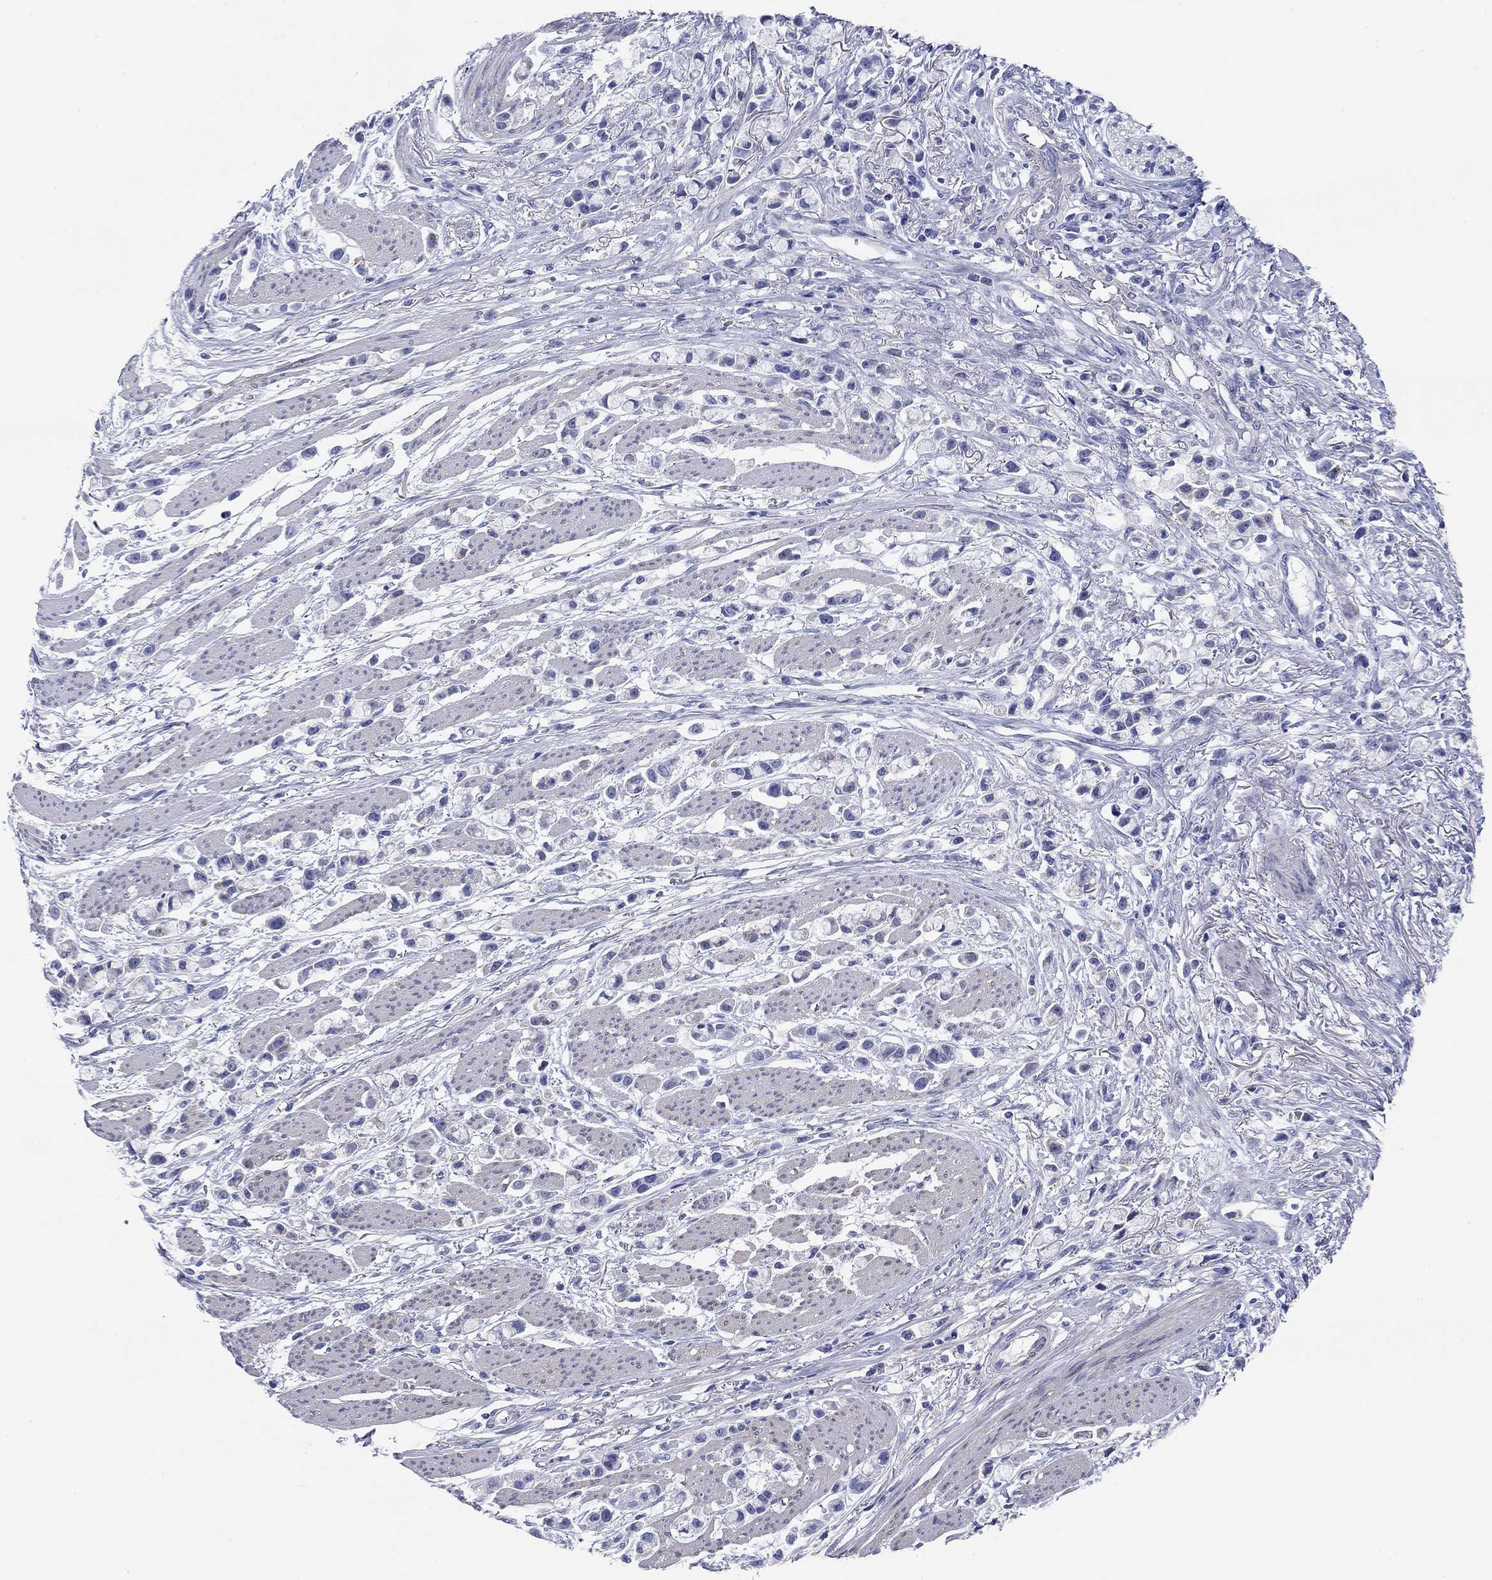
{"staining": {"intensity": "negative", "quantity": "none", "location": "none"}, "tissue": "stomach cancer", "cell_type": "Tumor cells", "image_type": "cancer", "snomed": [{"axis": "morphology", "description": "Adenocarcinoma, NOS"}, {"axis": "topography", "description": "Stomach"}], "caption": "Immunohistochemistry photomicrograph of neoplastic tissue: adenocarcinoma (stomach) stained with DAB (3,3'-diaminobenzidine) shows no significant protein expression in tumor cells.", "gene": "CHI3L2", "patient": {"sex": "female", "age": 81}}